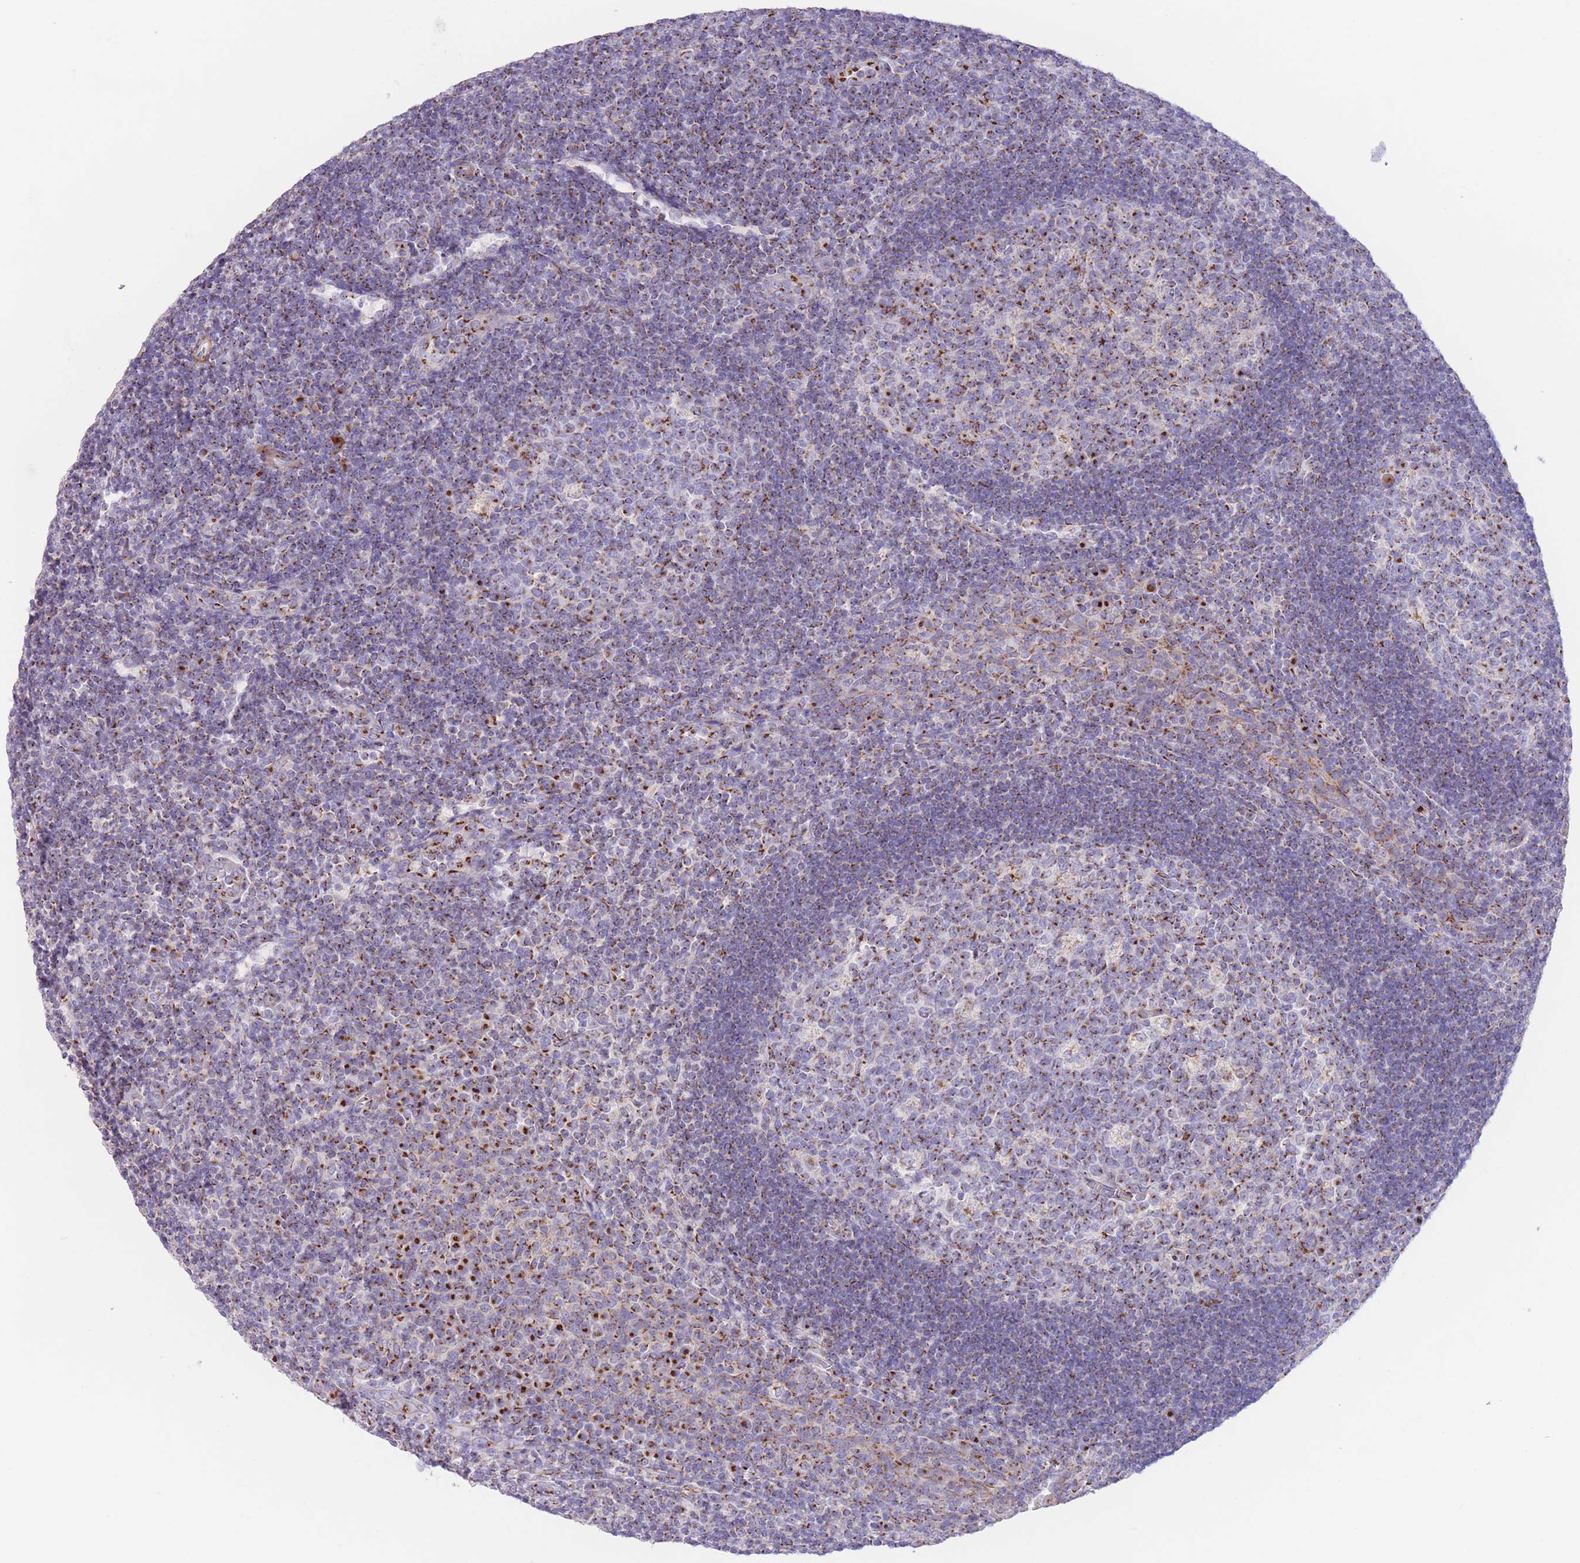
{"staining": {"intensity": "strong", "quantity": "25%-75%", "location": "cytoplasmic/membranous"}, "tissue": "tonsil", "cell_type": "Germinal center cells", "image_type": "normal", "snomed": [{"axis": "morphology", "description": "Normal tissue, NOS"}, {"axis": "topography", "description": "Tonsil"}], "caption": "Approximately 25%-75% of germinal center cells in unremarkable tonsil demonstrate strong cytoplasmic/membranous protein staining as visualized by brown immunohistochemical staining.", "gene": "MPND", "patient": {"sex": "male", "age": 17}}